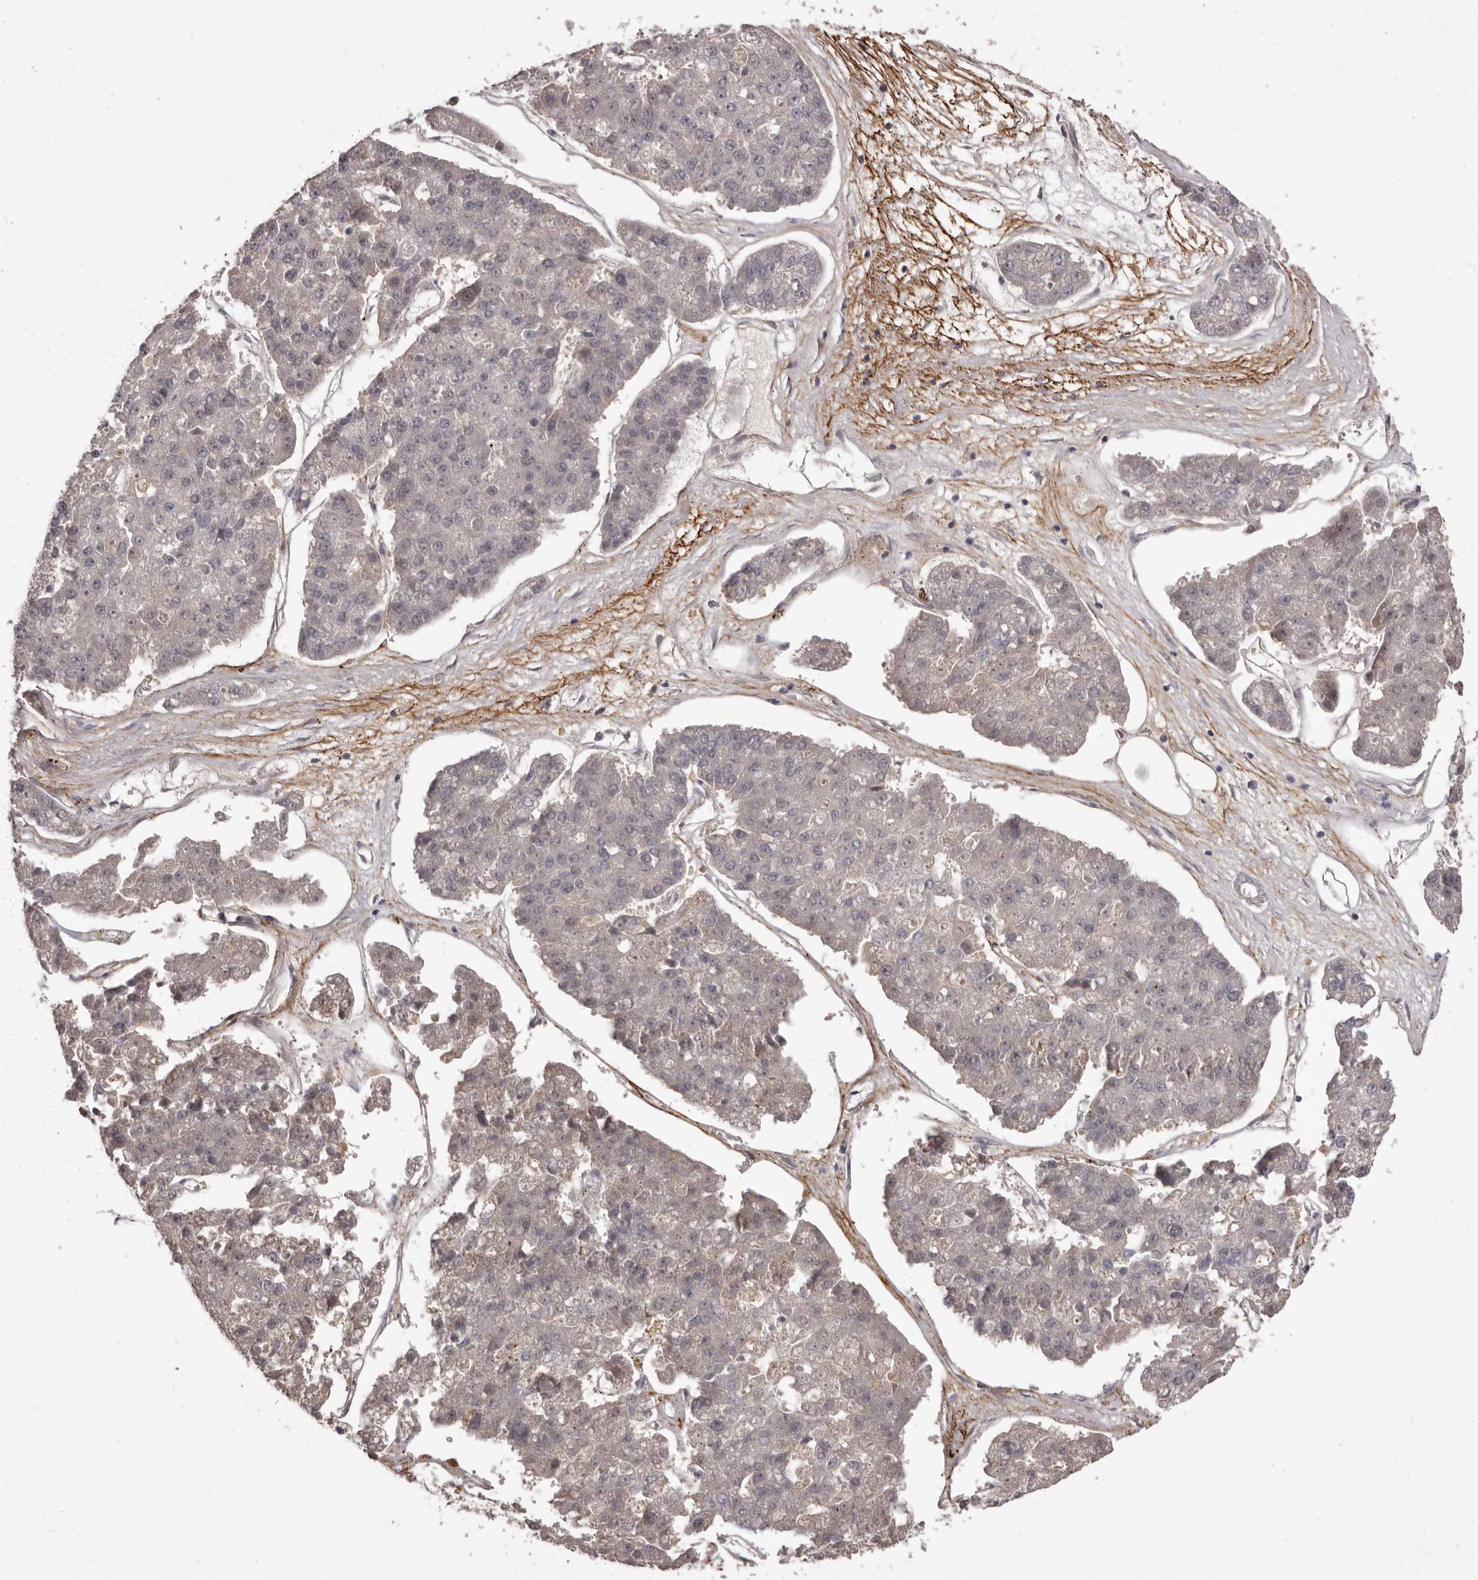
{"staining": {"intensity": "negative", "quantity": "none", "location": "none"}, "tissue": "pancreatic cancer", "cell_type": "Tumor cells", "image_type": "cancer", "snomed": [{"axis": "morphology", "description": "Adenocarcinoma, NOS"}, {"axis": "topography", "description": "Pancreas"}], "caption": "Human adenocarcinoma (pancreatic) stained for a protein using immunohistochemistry displays no positivity in tumor cells.", "gene": "HBS1L", "patient": {"sex": "male", "age": 50}}